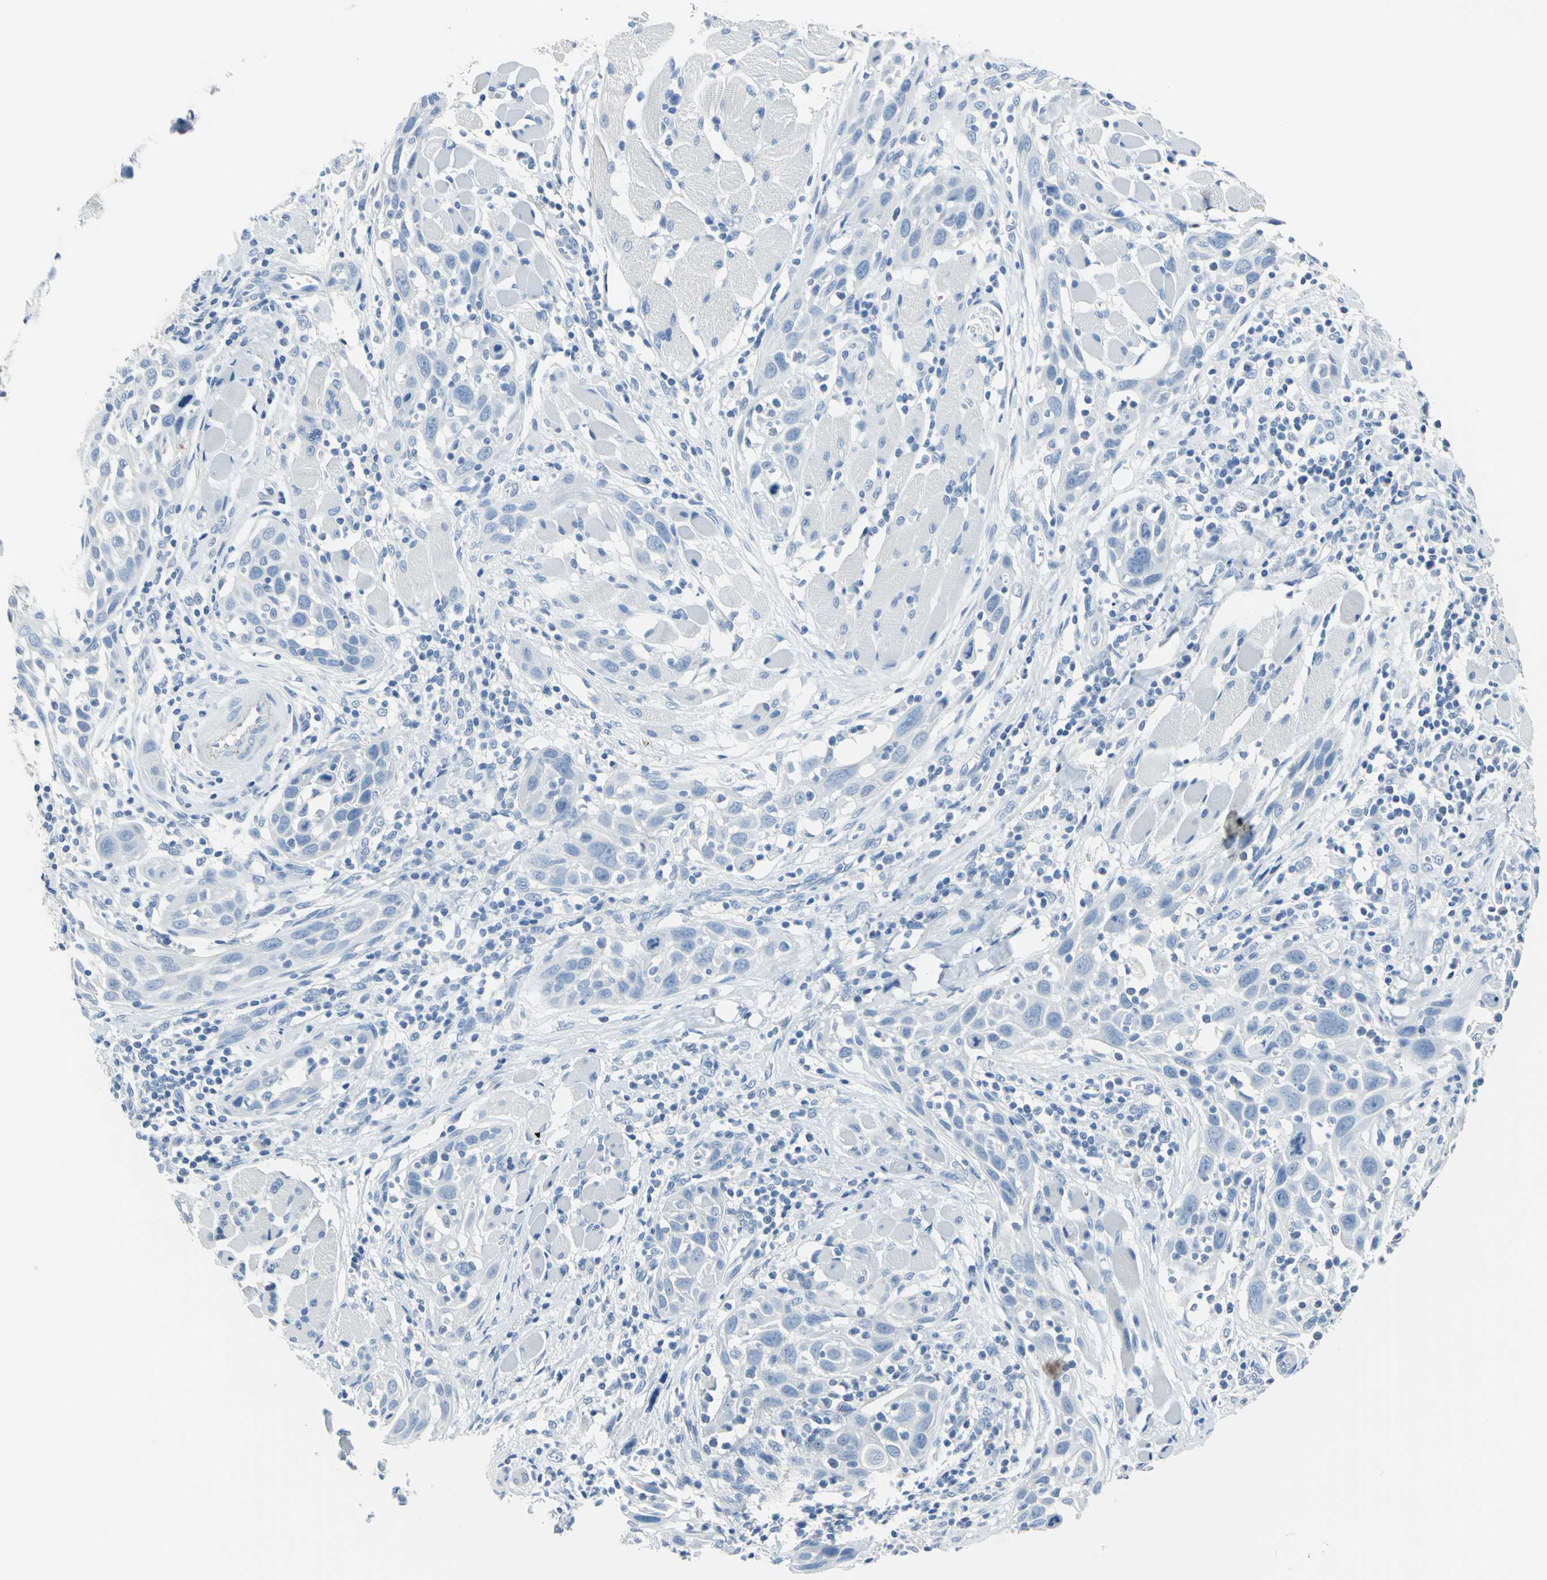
{"staining": {"intensity": "negative", "quantity": "none", "location": "none"}, "tissue": "head and neck cancer", "cell_type": "Tumor cells", "image_type": "cancer", "snomed": [{"axis": "morphology", "description": "Squamous cell carcinoma, NOS"}, {"axis": "topography", "description": "Oral tissue"}, {"axis": "topography", "description": "Head-Neck"}], "caption": "Human head and neck cancer (squamous cell carcinoma) stained for a protein using IHC shows no expression in tumor cells.", "gene": "PKLR", "patient": {"sex": "female", "age": 50}}